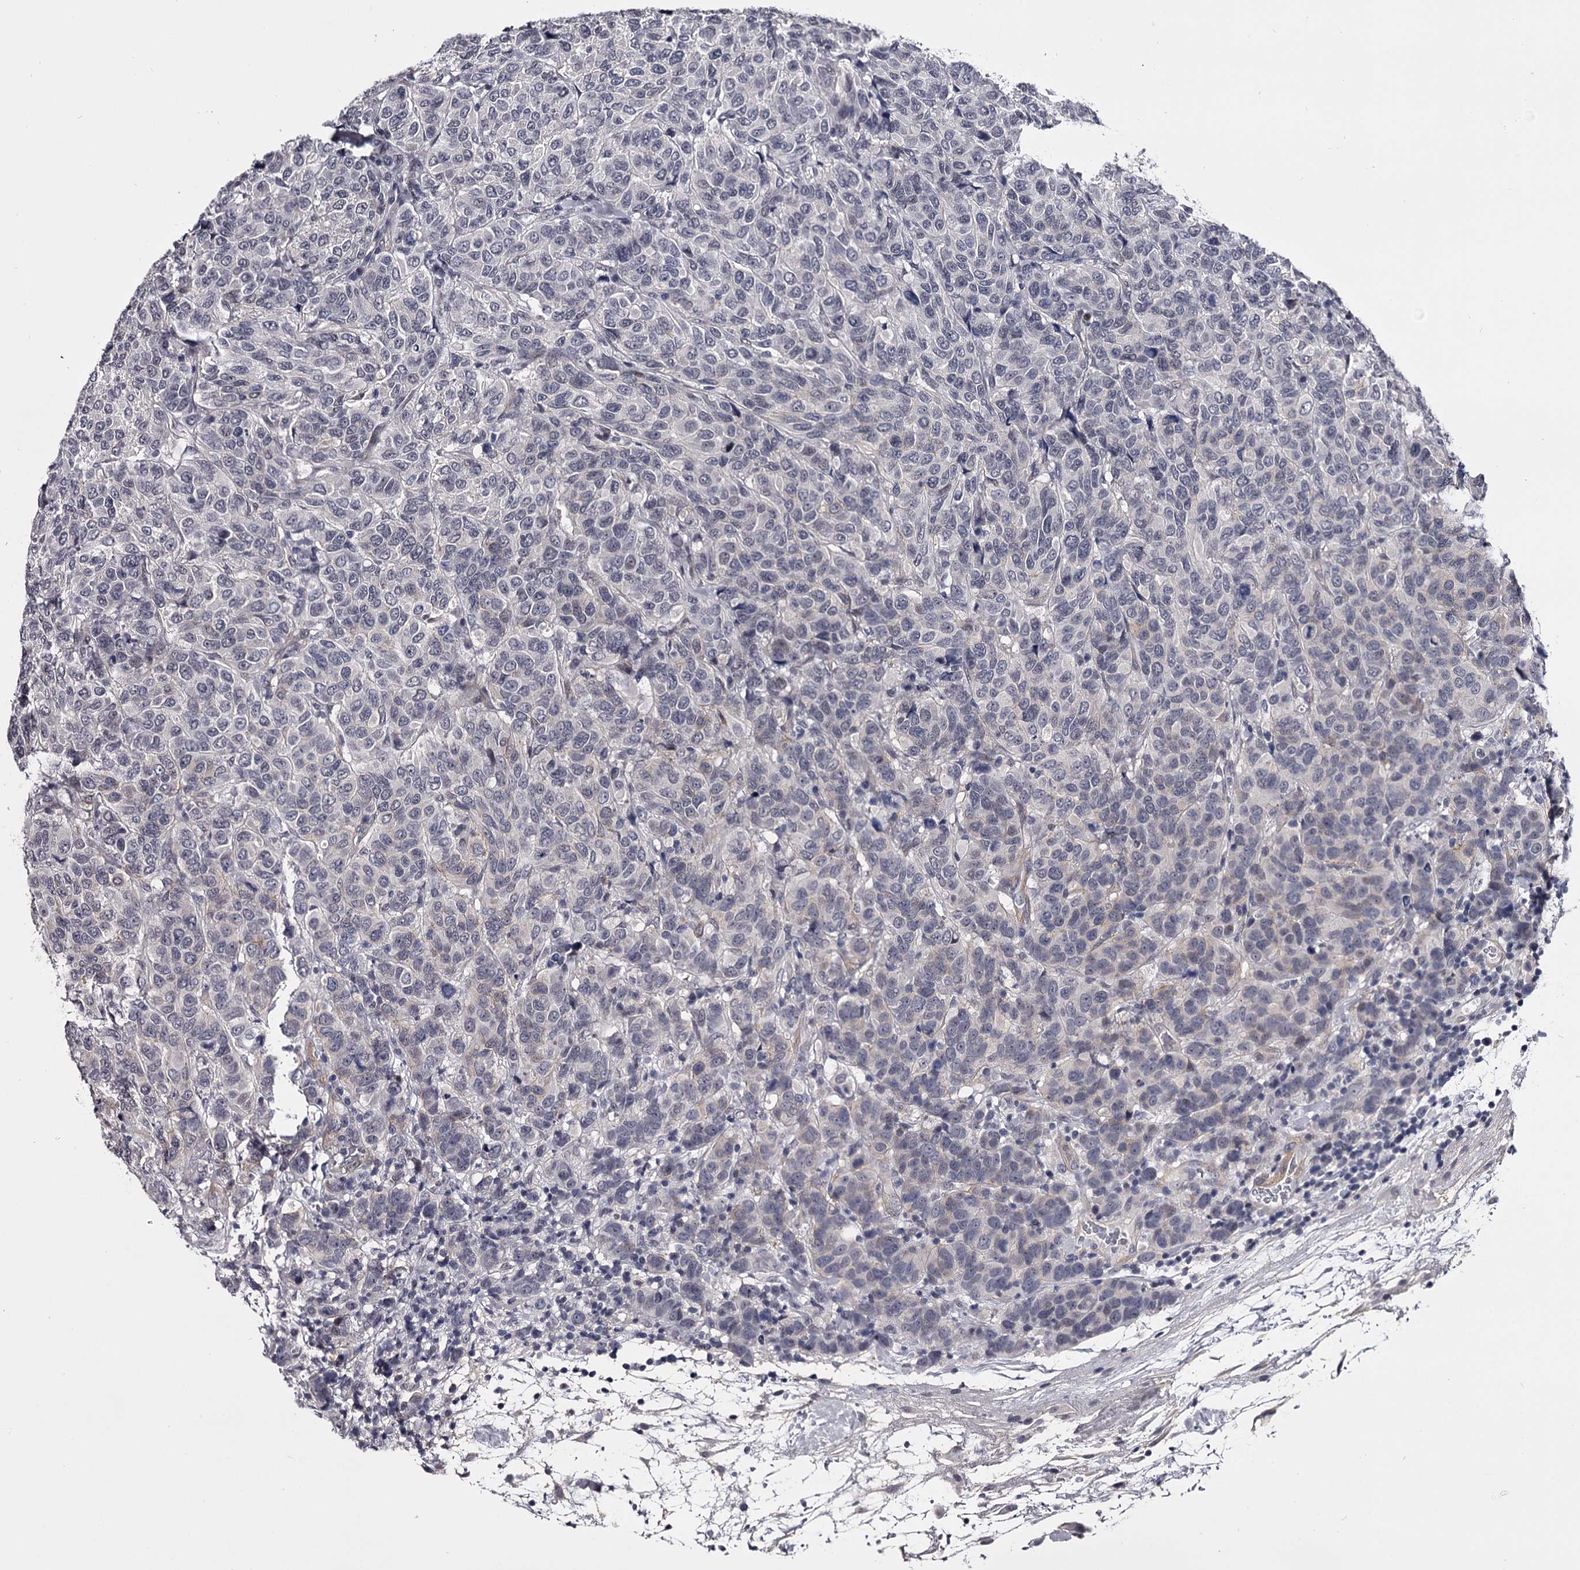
{"staining": {"intensity": "negative", "quantity": "none", "location": "none"}, "tissue": "breast cancer", "cell_type": "Tumor cells", "image_type": "cancer", "snomed": [{"axis": "morphology", "description": "Duct carcinoma"}, {"axis": "topography", "description": "Breast"}], "caption": "This image is of intraductal carcinoma (breast) stained with immunohistochemistry (IHC) to label a protein in brown with the nuclei are counter-stained blue. There is no expression in tumor cells.", "gene": "OVOL2", "patient": {"sex": "female", "age": 55}}